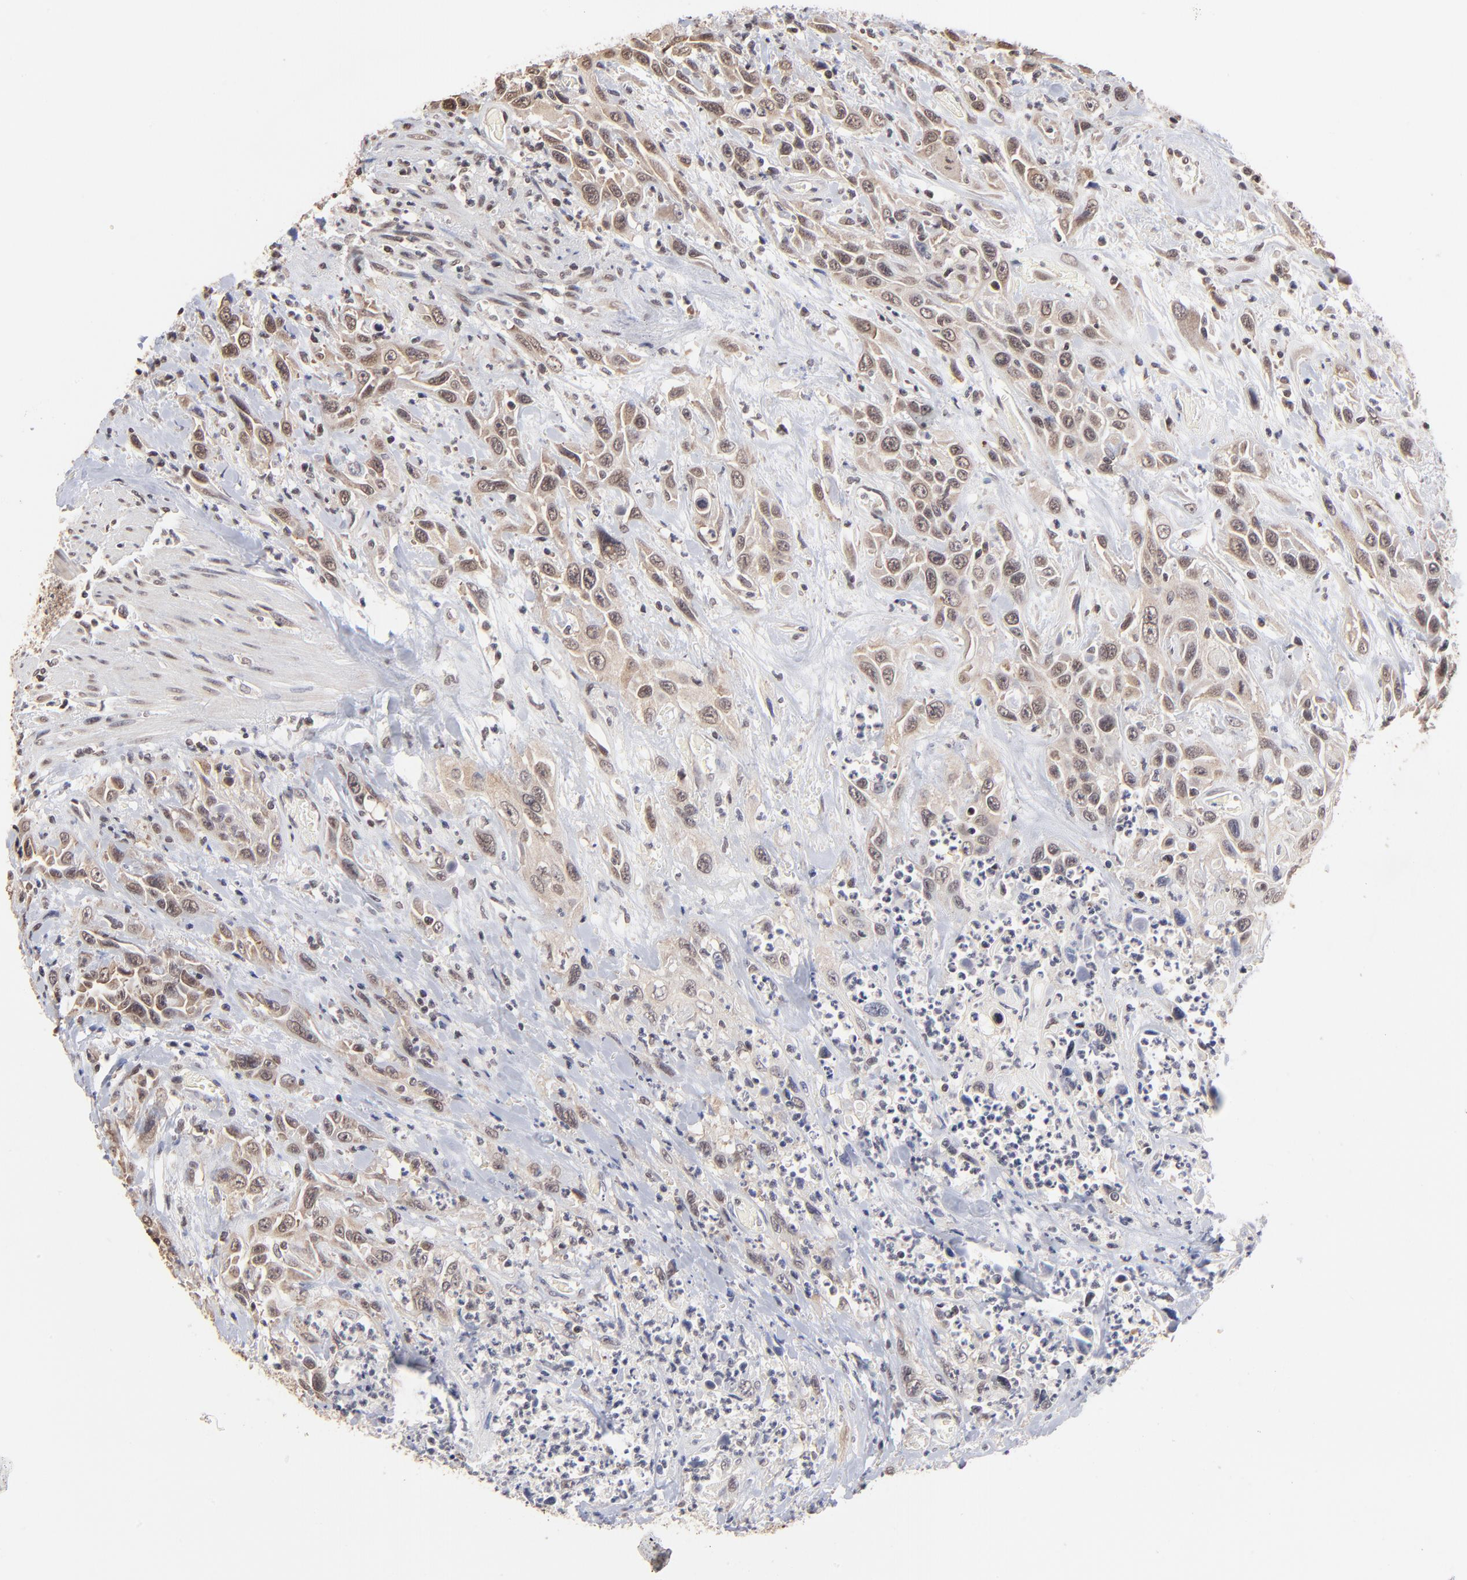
{"staining": {"intensity": "weak", "quantity": "25%-75%", "location": "cytoplasmic/membranous,nuclear"}, "tissue": "urothelial cancer", "cell_type": "Tumor cells", "image_type": "cancer", "snomed": [{"axis": "morphology", "description": "Urothelial carcinoma, High grade"}, {"axis": "topography", "description": "Urinary bladder"}], "caption": "Protein analysis of urothelial cancer tissue shows weak cytoplasmic/membranous and nuclear staining in approximately 25%-75% of tumor cells.", "gene": "BRPF1", "patient": {"sex": "female", "age": 84}}